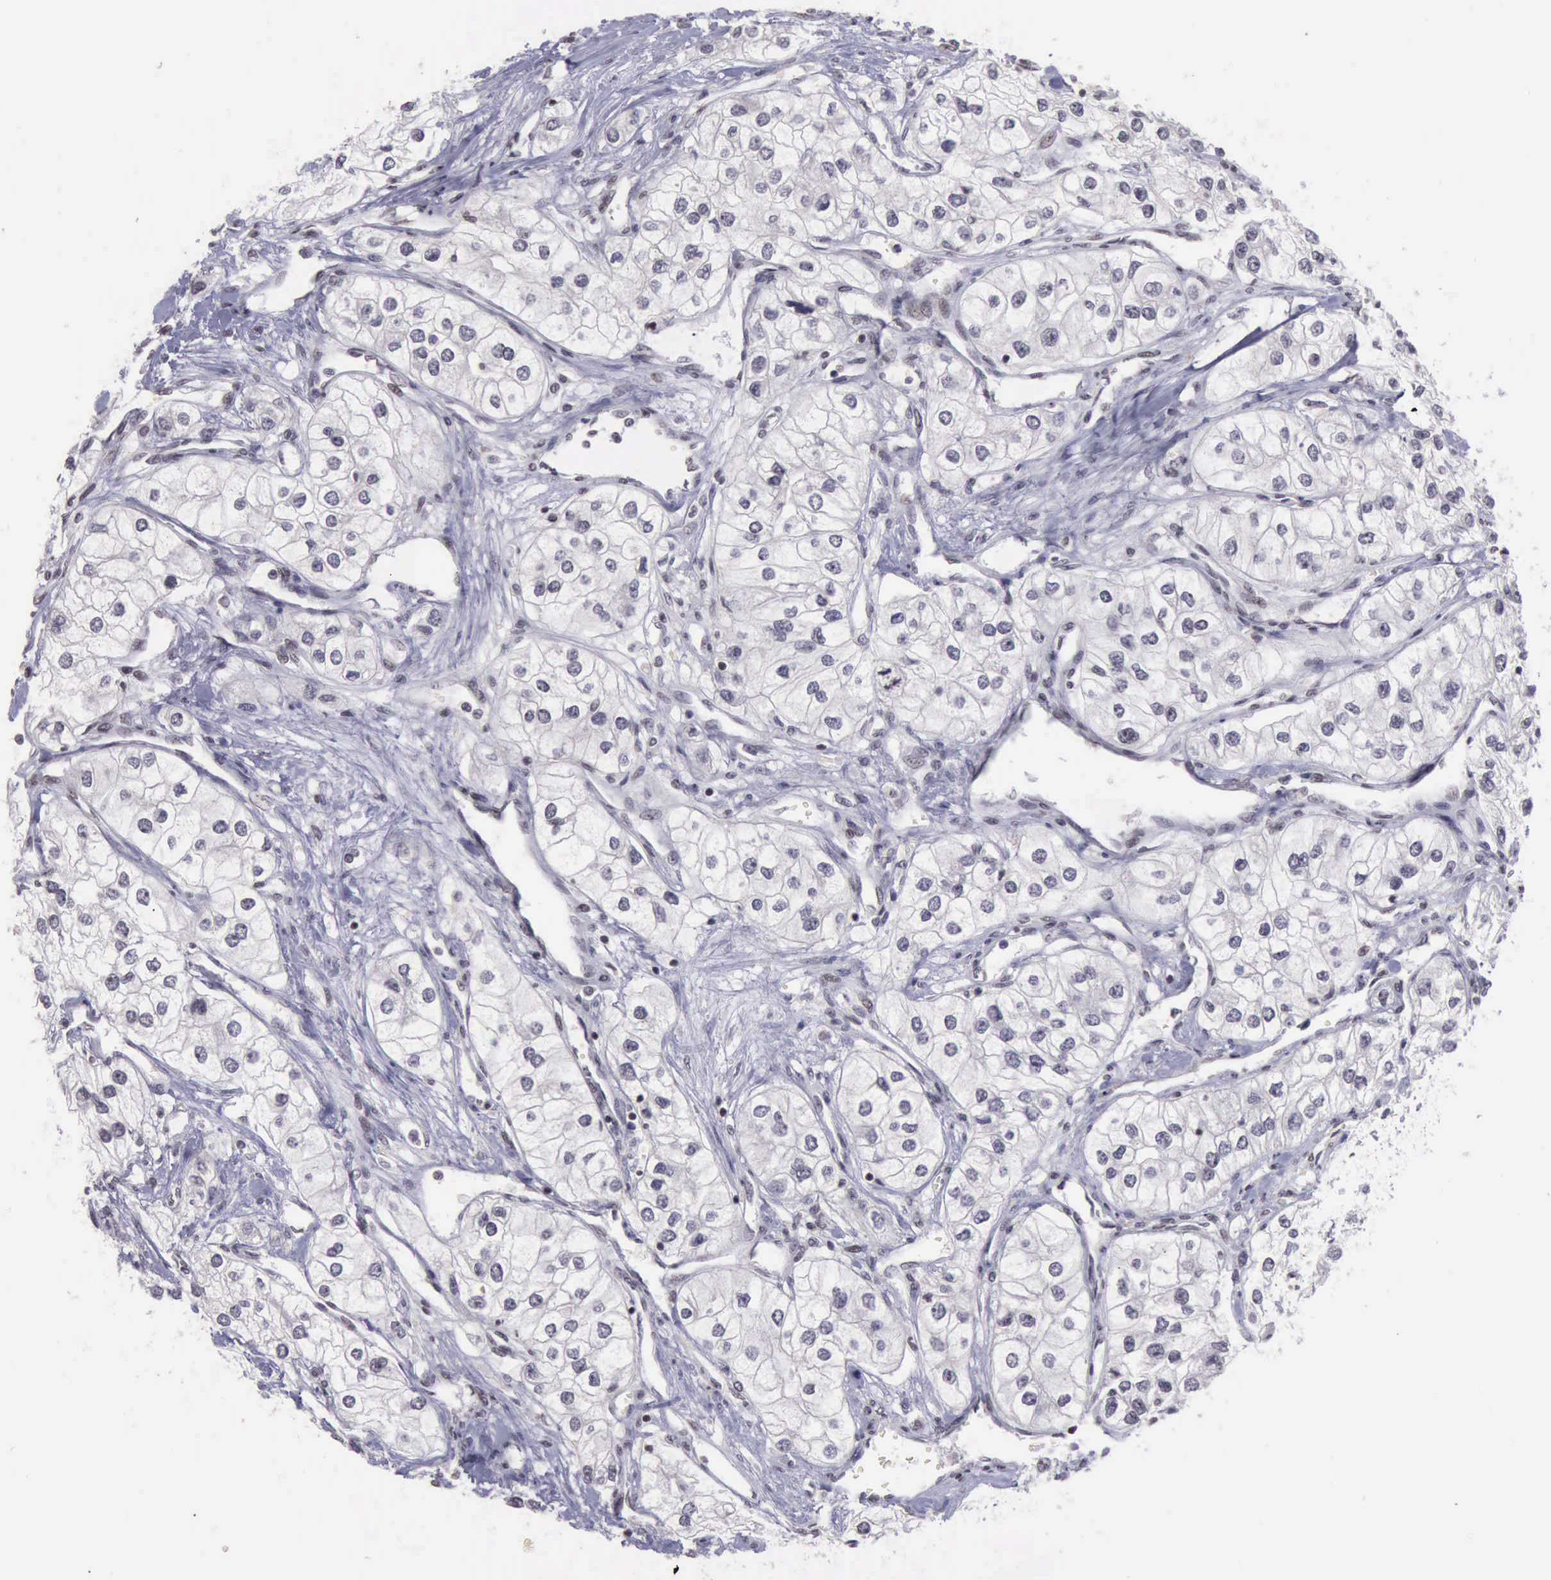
{"staining": {"intensity": "negative", "quantity": "none", "location": "none"}, "tissue": "renal cancer", "cell_type": "Tumor cells", "image_type": "cancer", "snomed": [{"axis": "morphology", "description": "Adenocarcinoma, NOS"}, {"axis": "topography", "description": "Kidney"}], "caption": "Immunohistochemistry (IHC) micrograph of adenocarcinoma (renal) stained for a protein (brown), which reveals no staining in tumor cells. The staining is performed using DAB brown chromogen with nuclei counter-stained in using hematoxylin.", "gene": "YY1", "patient": {"sex": "male", "age": 57}}